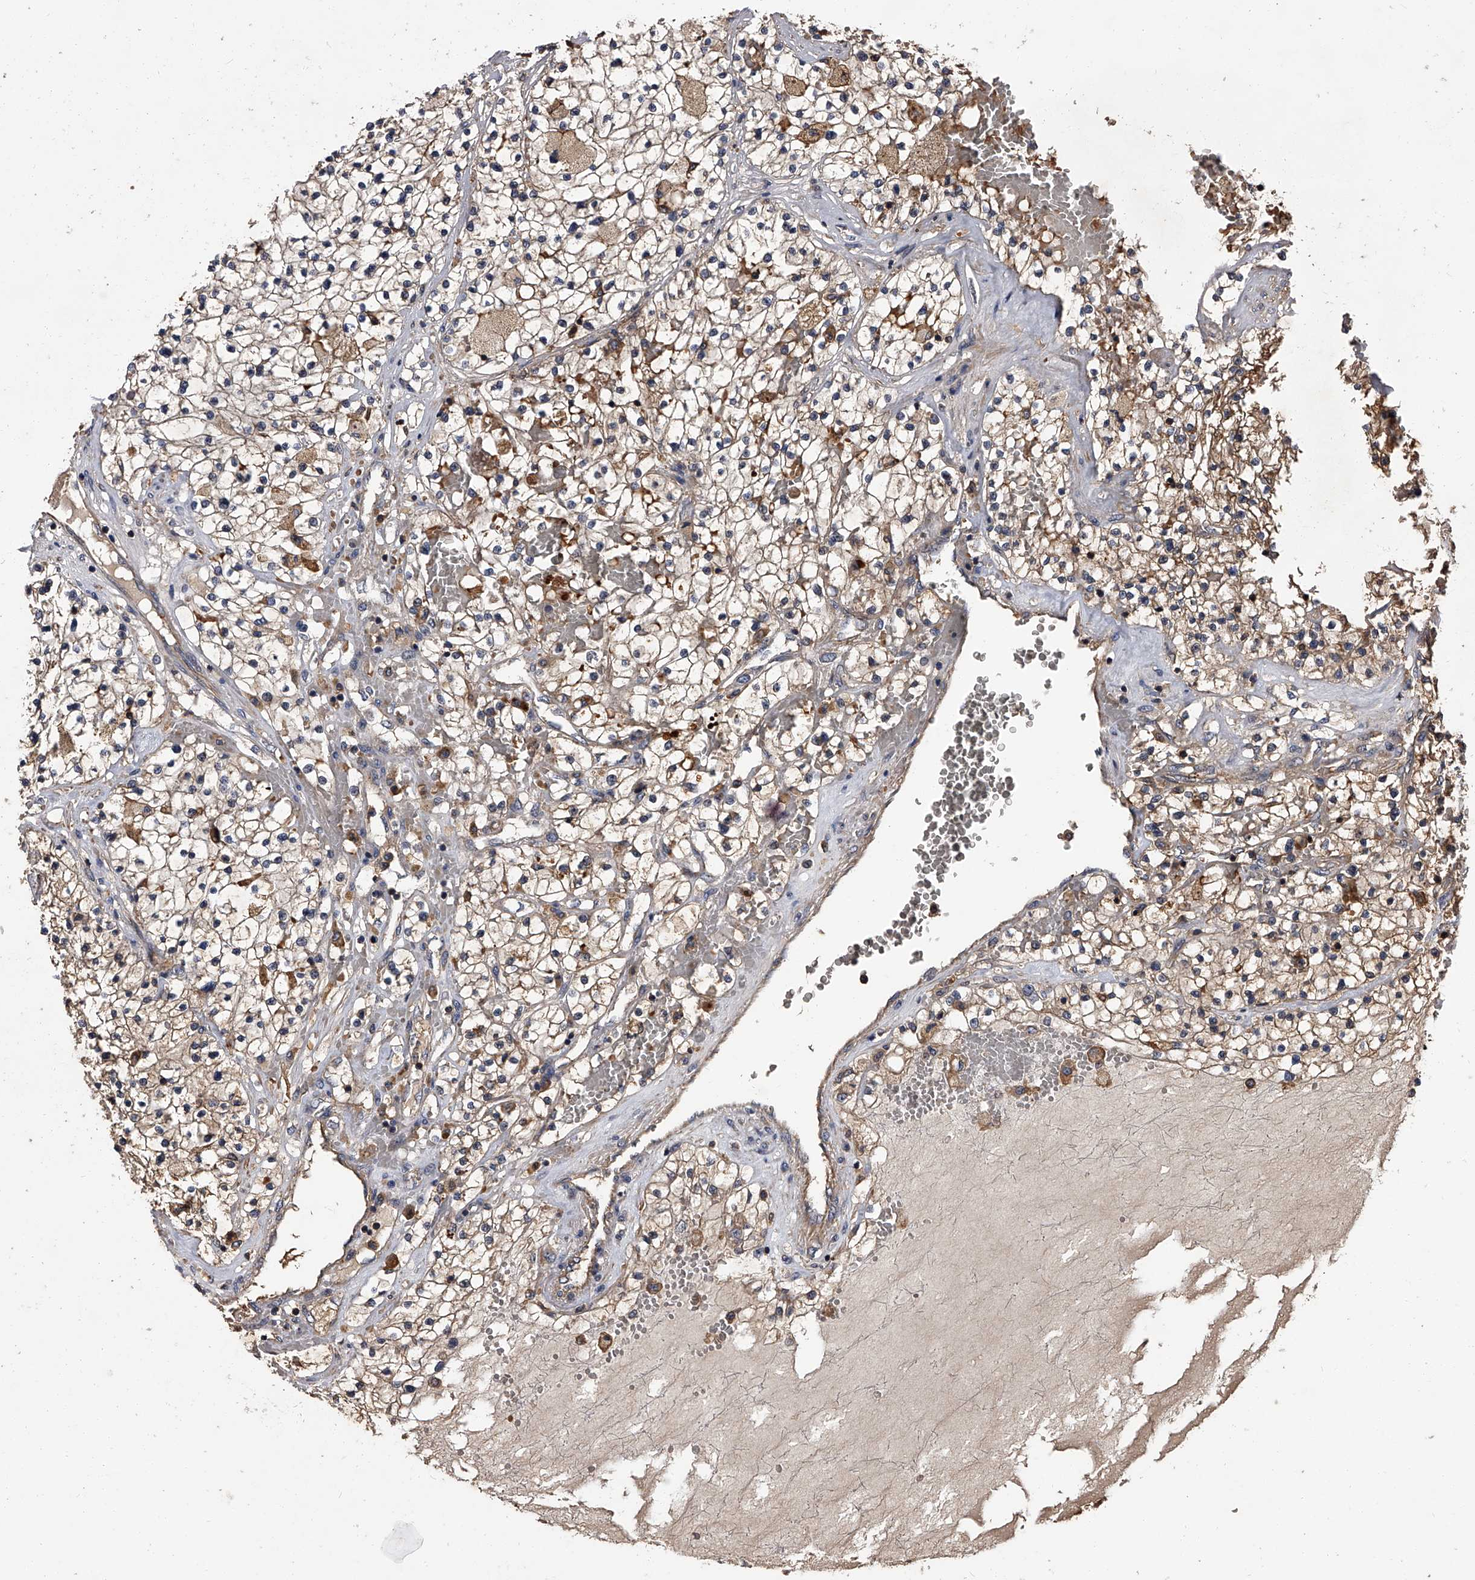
{"staining": {"intensity": "weak", "quantity": ">75%", "location": "cytoplasmic/membranous"}, "tissue": "renal cancer", "cell_type": "Tumor cells", "image_type": "cancer", "snomed": [{"axis": "morphology", "description": "Normal tissue, NOS"}, {"axis": "morphology", "description": "Adenocarcinoma, NOS"}, {"axis": "topography", "description": "Kidney"}], "caption": "This micrograph exhibits renal cancer stained with immunohistochemistry (IHC) to label a protein in brown. The cytoplasmic/membranous of tumor cells show weak positivity for the protein. Nuclei are counter-stained blue.", "gene": "STK36", "patient": {"sex": "male", "age": 68}}